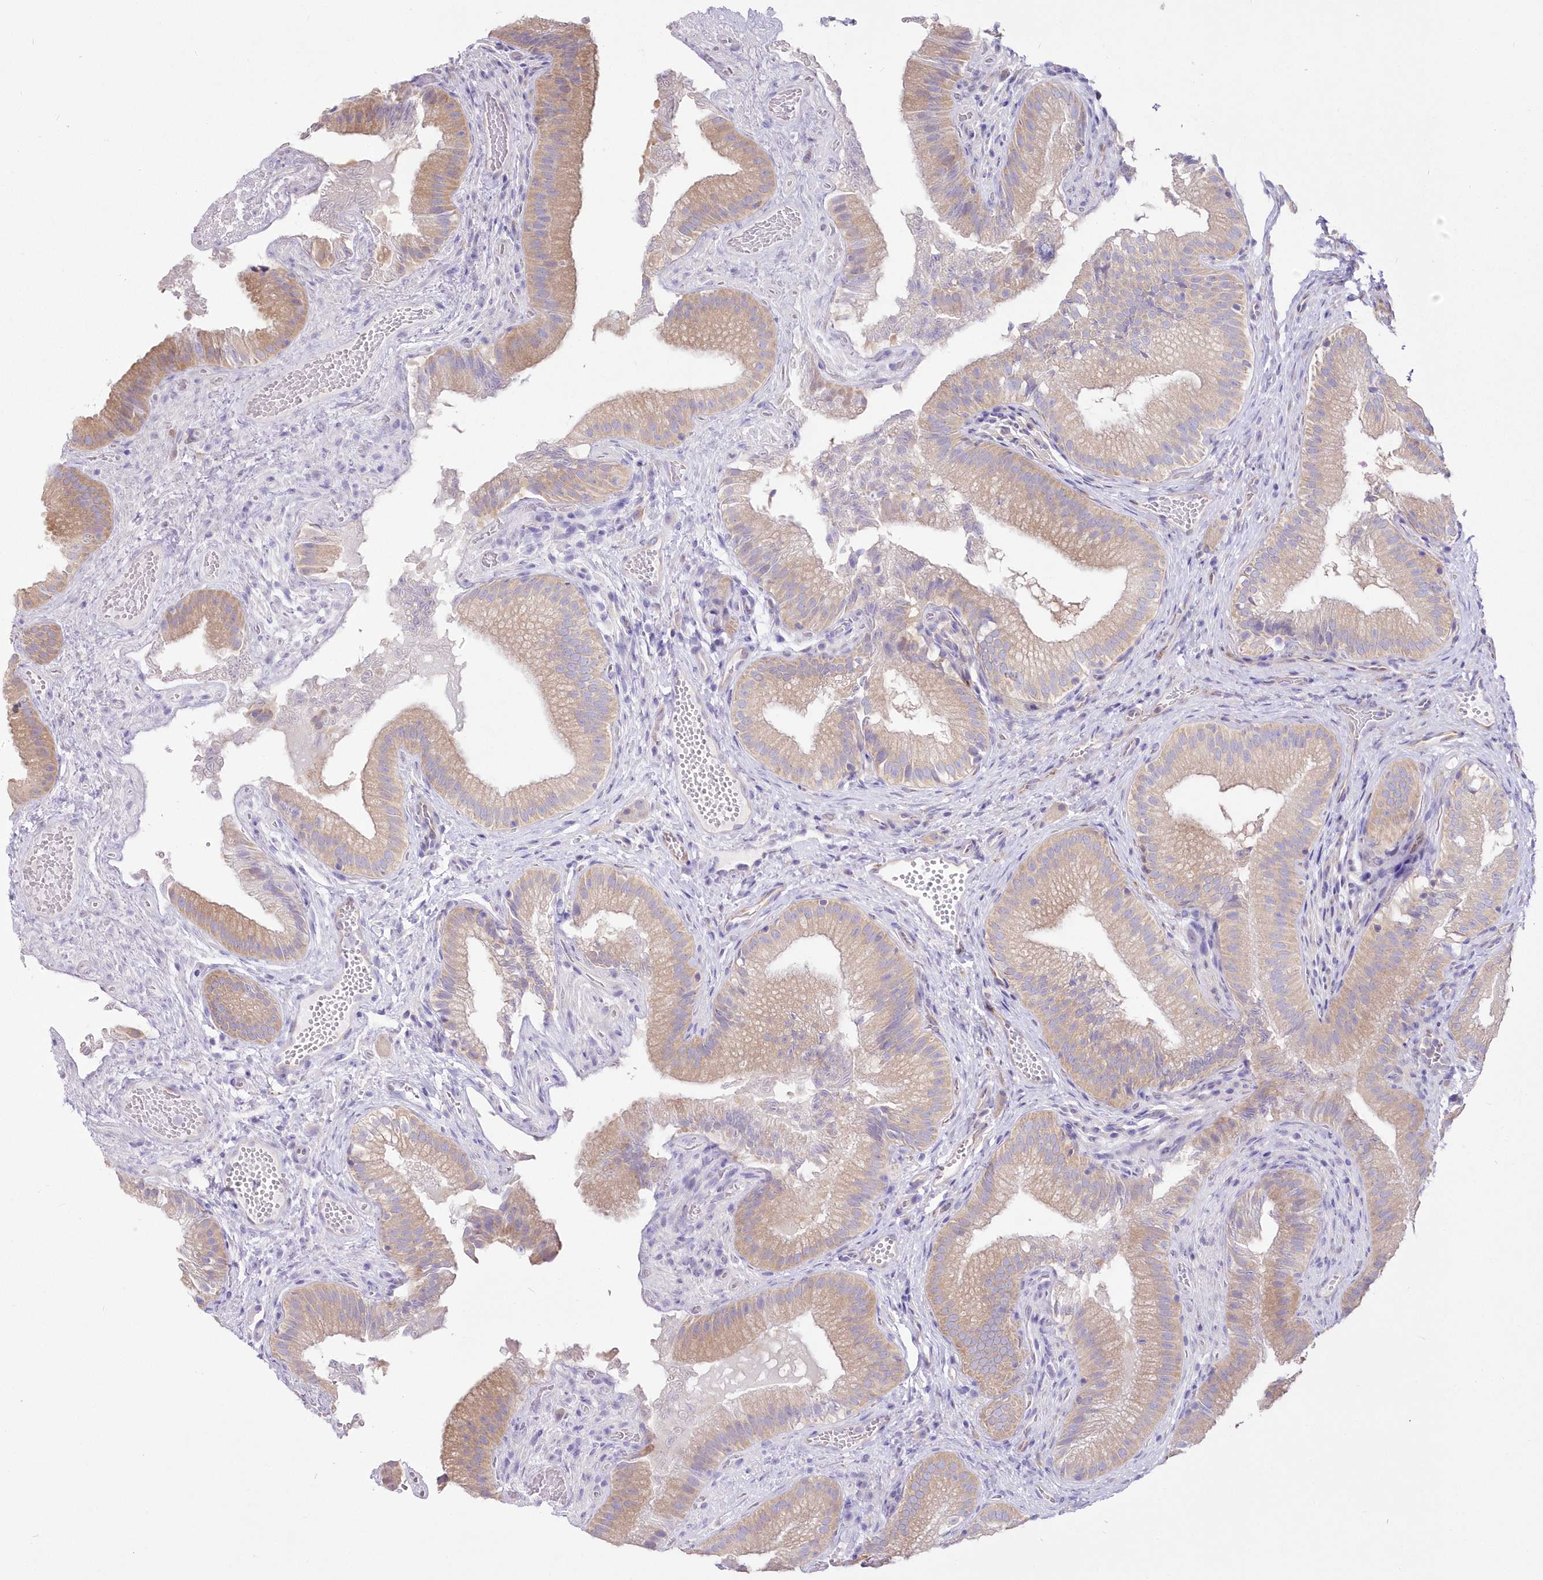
{"staining": {"intensity": "moderate", "quantity": ">75%", "location": "cytoplasmic/membranous"}, "tissue": "gallbladder", "cell_type": "Glandular cells", "image_type": "normal", "snomed": [{"axis": "morphology", "description": "Normal tissue, NOS"}, {"axis": "topography", "description": "Gallbladder"}], "caption": "DAB (3,3'-diaminobenzidine) immunohistochemical staining of benign human gallbladder exhibits moderate cytoplasmic/membranous protein staining in approximately >75% of glandular cells. (DAB IHC with brightfield microscopy, high magnification).", "gene": "YTHDC2", "patient": {"sex": "female", "age": 30}}